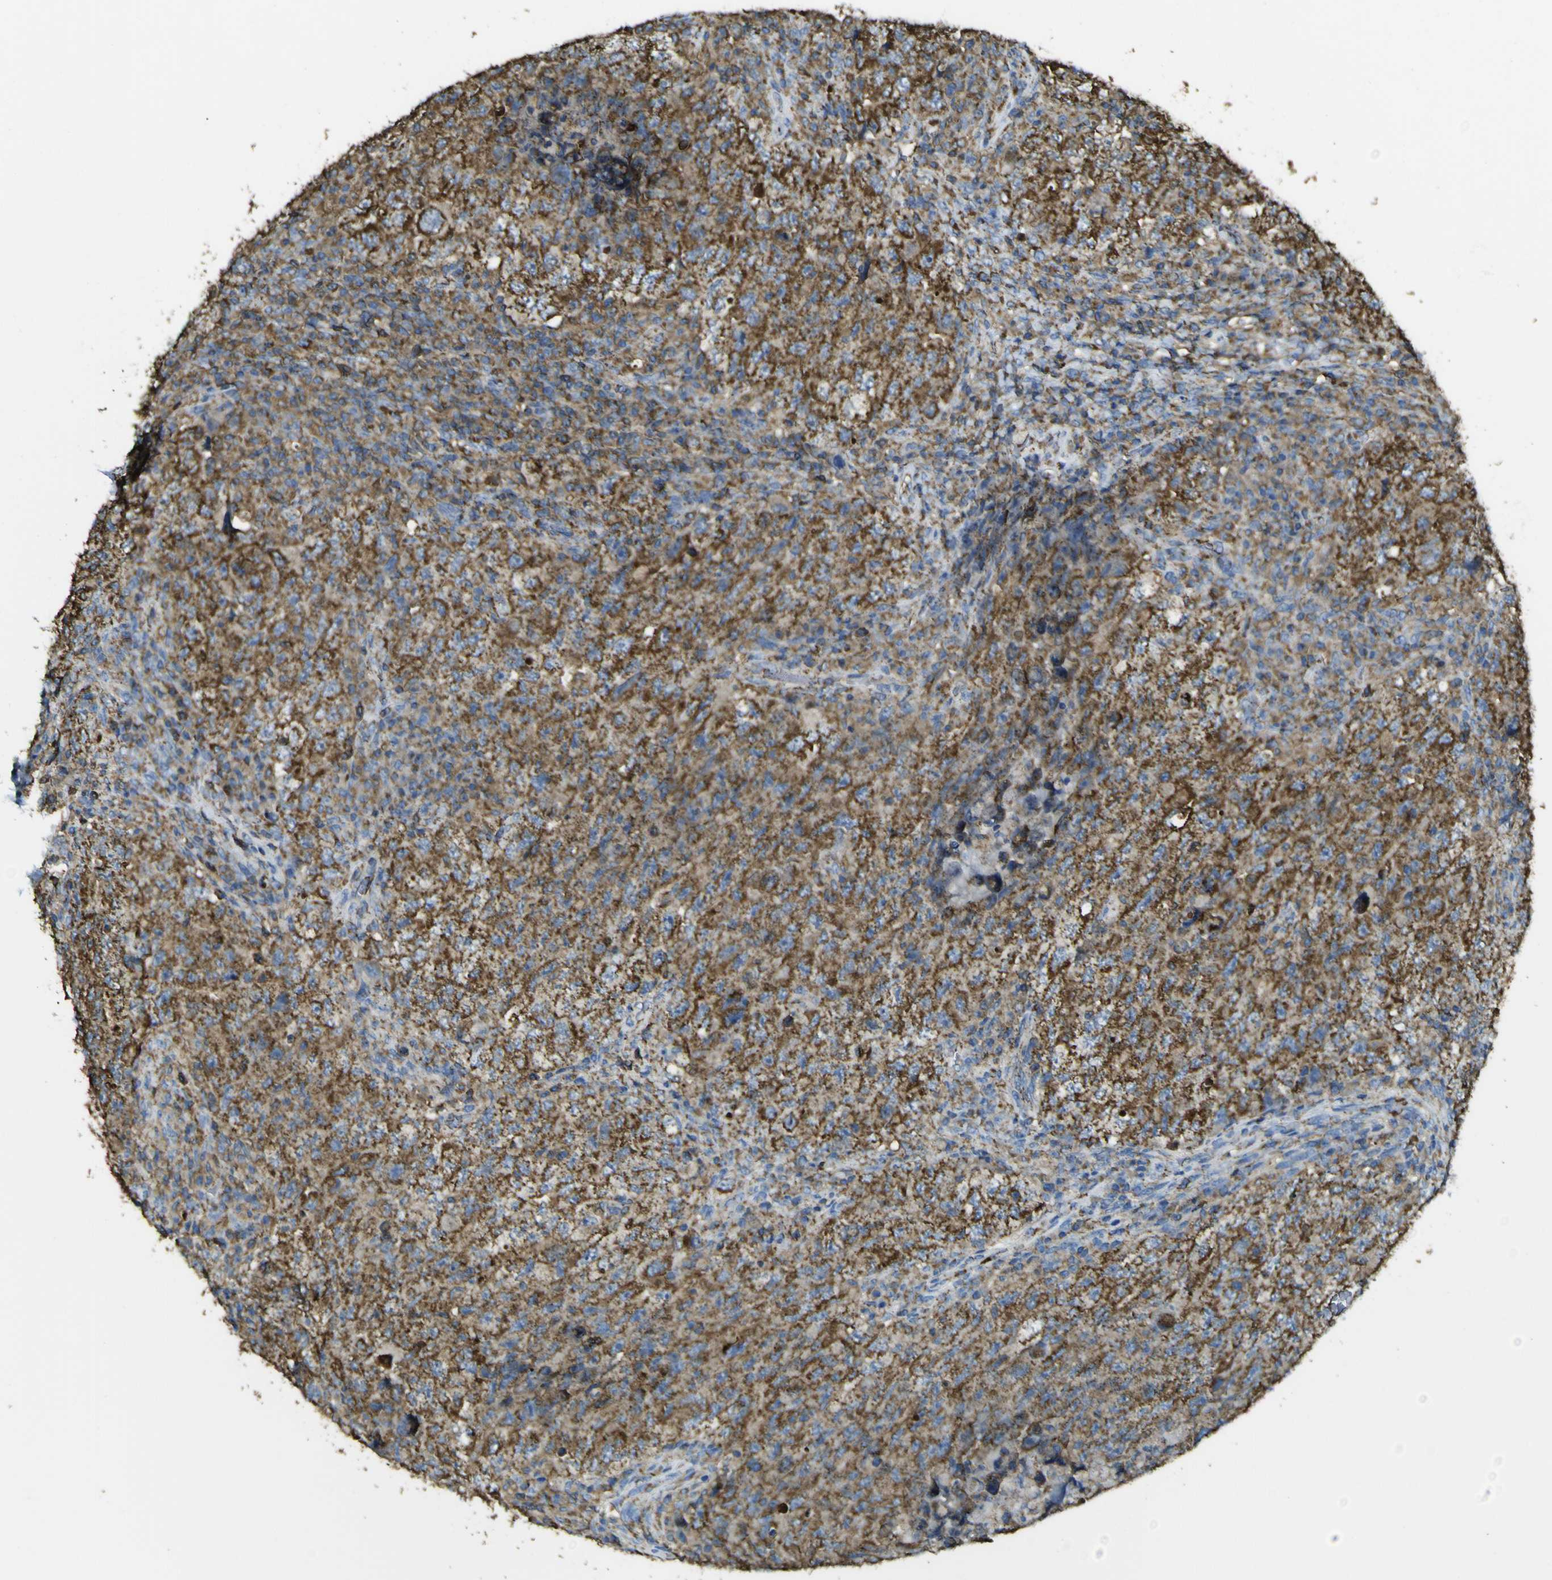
{"staining": {"intensity": "strong", "quantity": ">75%", "location": "cytoplasmic/membranous"}, "tissue": "testis cancer", "cell_type": "Tumor cells", "image_type": "cancer", "snomed": [{"axis": "morphology", "description": "Carcinoma, Embryonal, NOS"}, {"axis": "topography", "description": "Testis"}], "caption": "A high amount of strong cytoplasmic/membranous staining is identified in approximately >75% of tumor cells in testis cancer (embryonal carcinoma) tissue. Immunohistochemistry (ihc) stains the protein in brown and the nuclei are stained blue.", "gene": "ACSL3", "patient": {"sex": "male", "age": 26}}